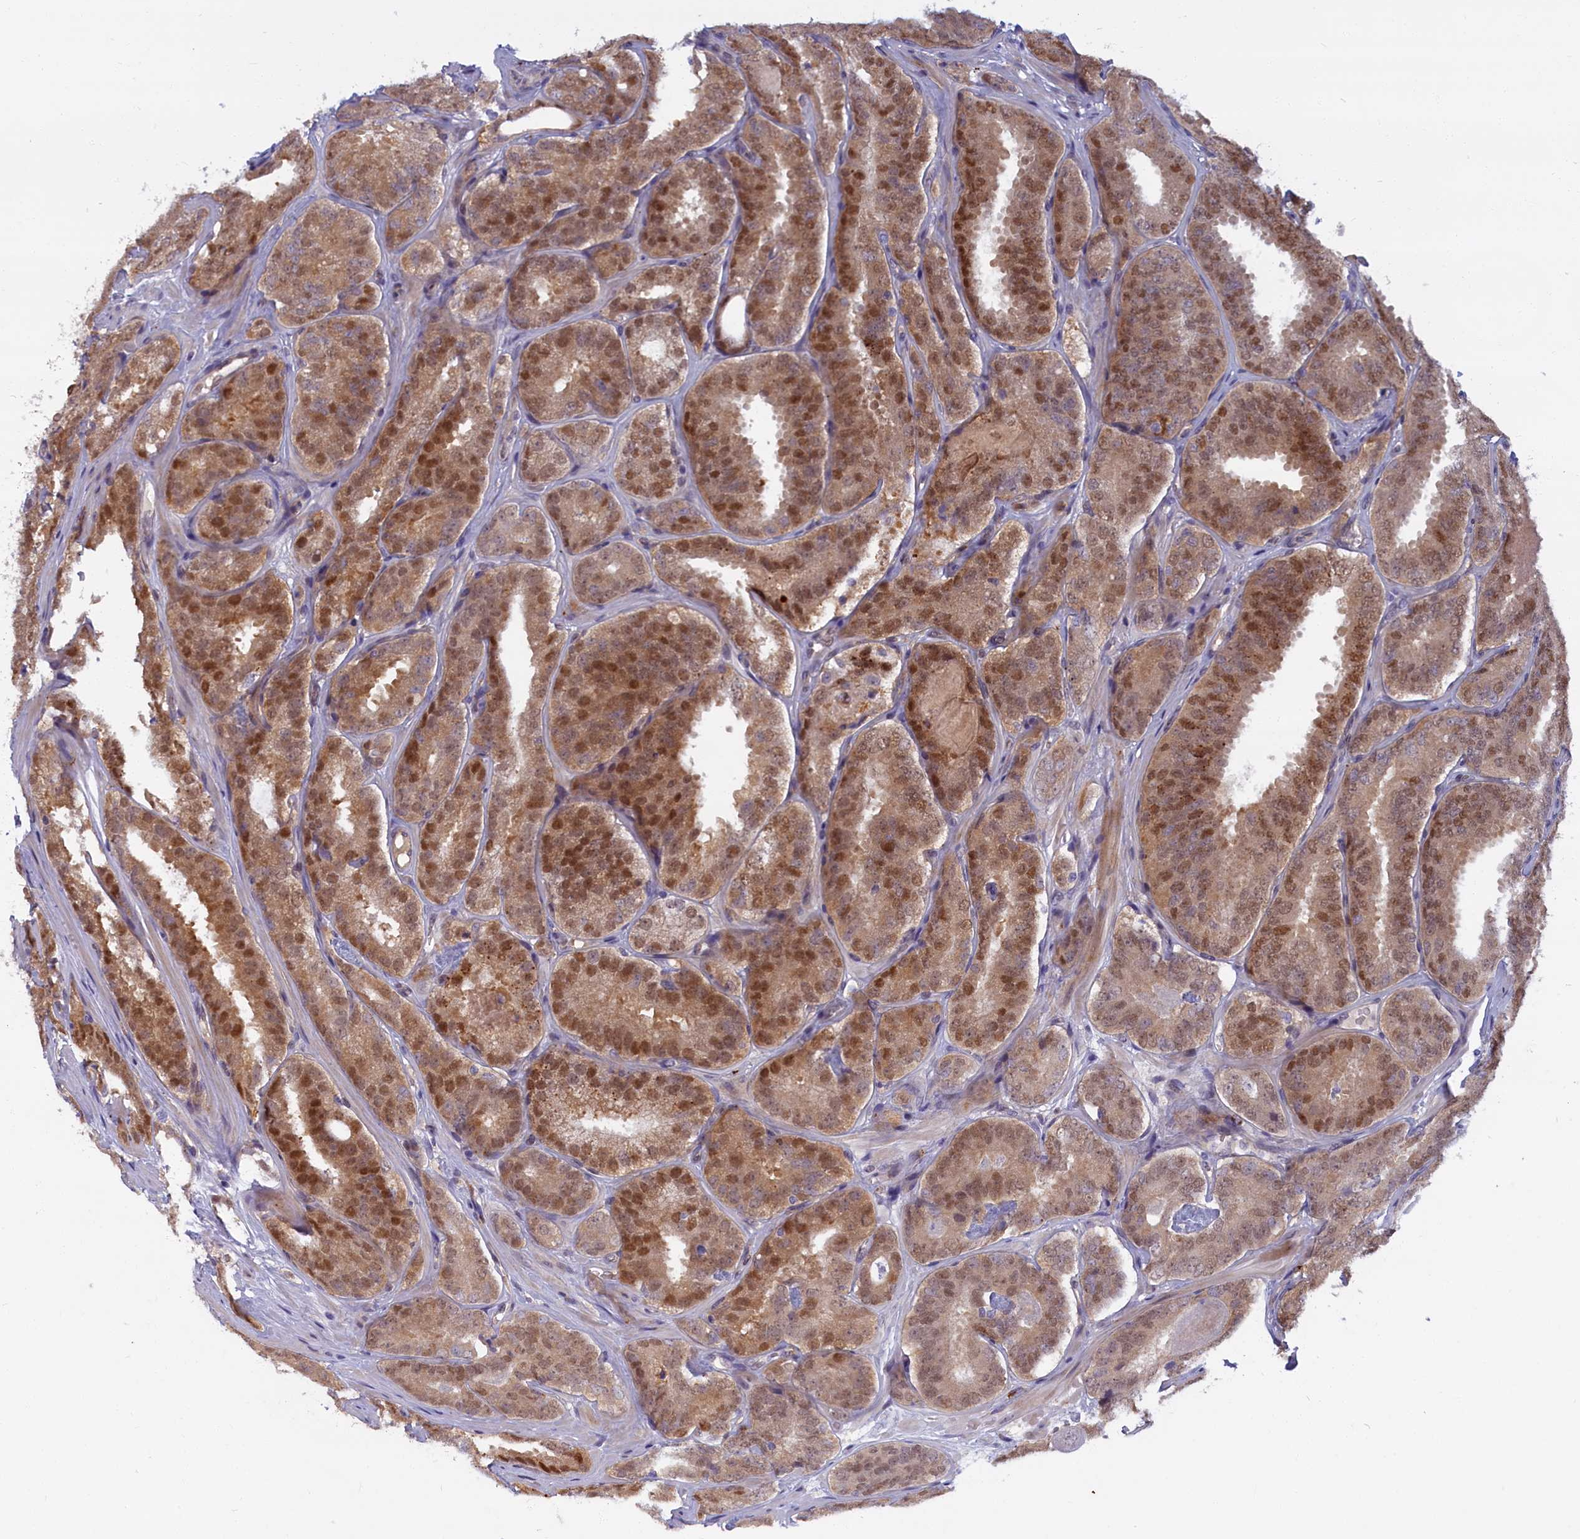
{"staining": {"intensity": "moderate", "quantity": ">75%", "location": "cytoplasmic/membranous,nuclear"}, "tissue": "prostate cancer", "cell_type": "Tumor cells", "image_type": "cancer", "snomed": [{"axis": "morphology", "description": "Adenocarcinoma, High grade"}, {"axis": "topography", "description": "Prostate"}], "caption": "A brown stain highlights moderate cytoplasmic/membranous and nuclear positivity of a protein in adenocarcinoma (high-grade) (prostate) tumor cells.", "gene": "FCSK", "patient": {"sex": "male", "age": 63}}